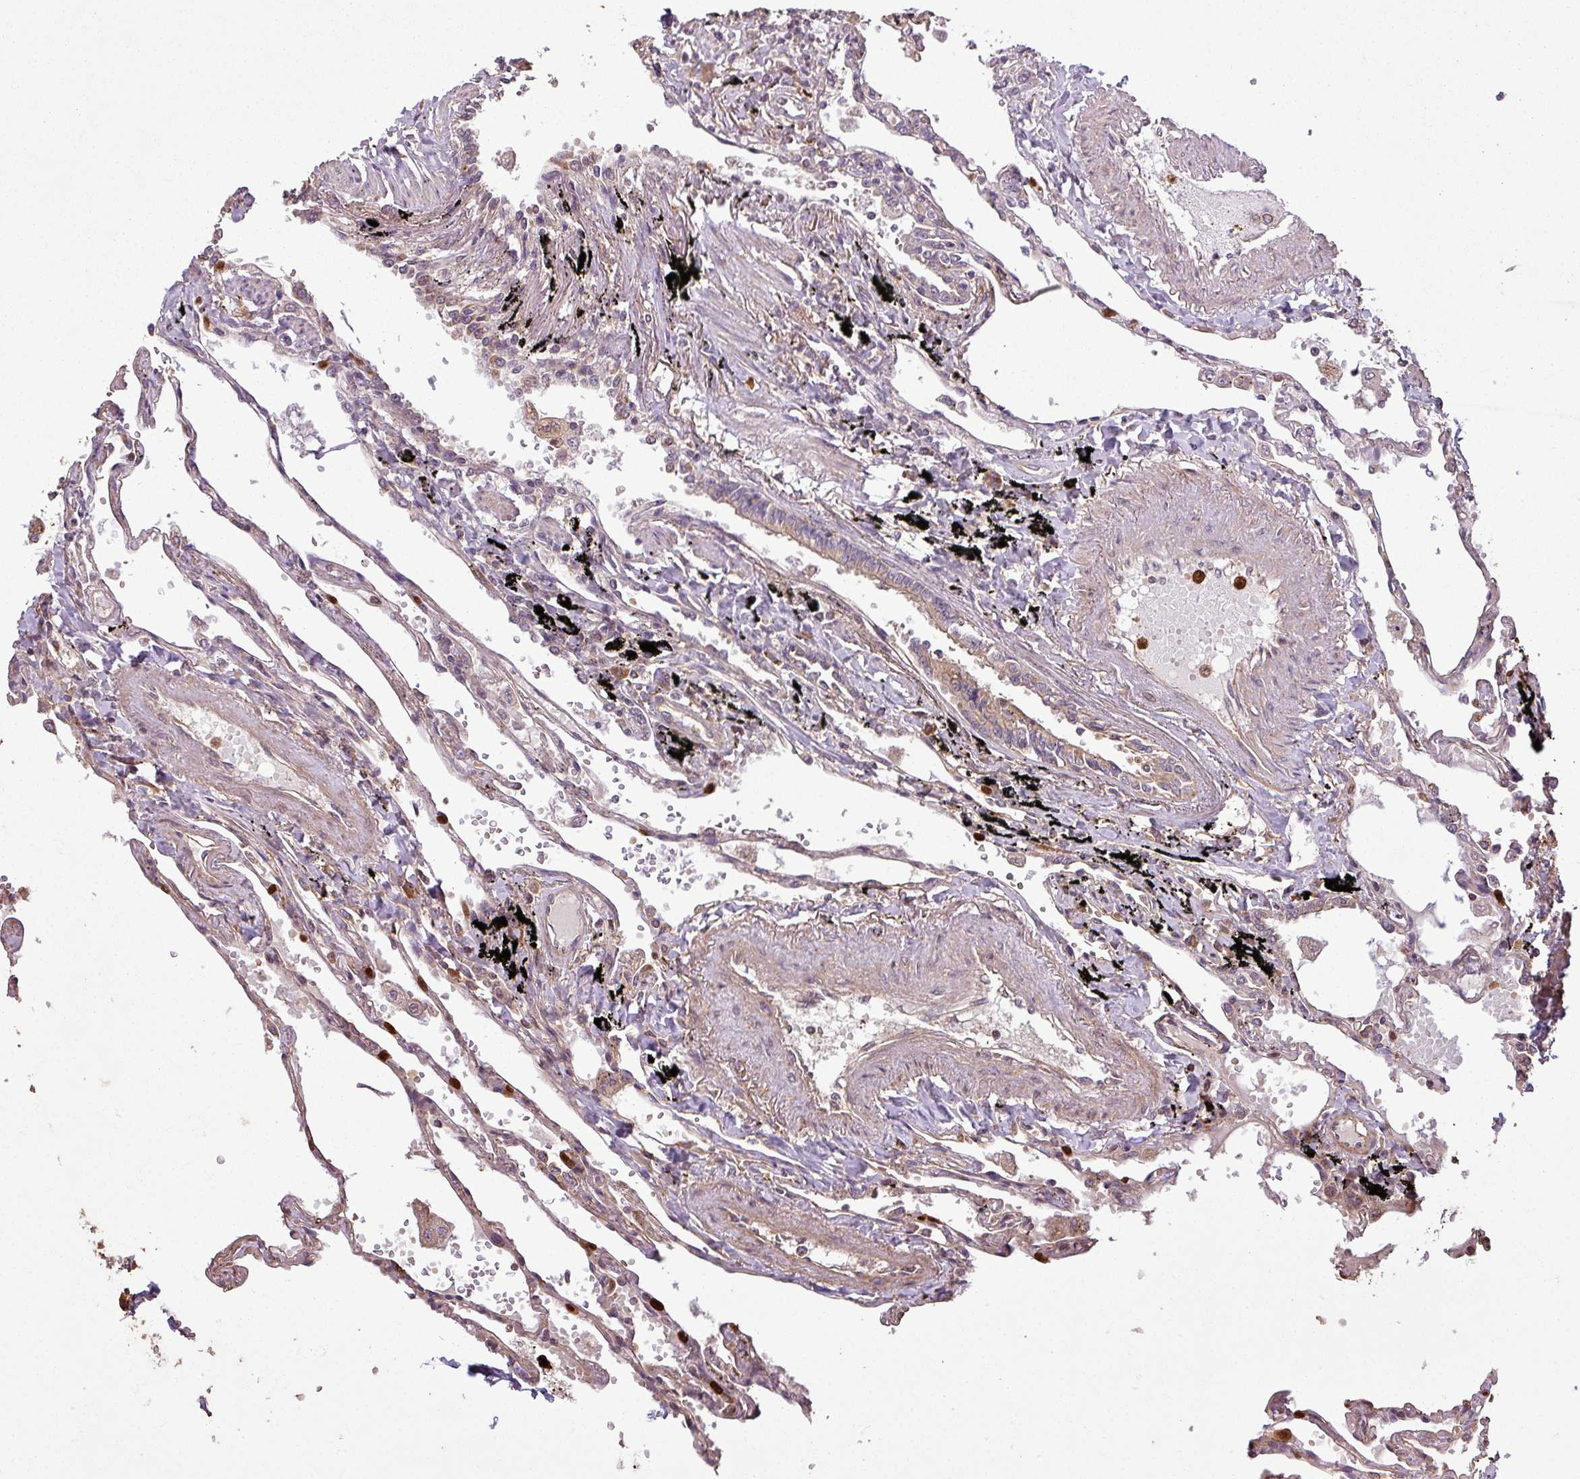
{"staining": {"intensity": "moderate", "quantity": ">75%", "location": "cytoplasmic/membranous,nuclear"}, "tissue": "lung", "cell_type": "Alveolar cells", "image_type": "normal", "snomed": [{"axis": "morphology", "description": "Normal tissue, NOS"}, {"axis": "topography", "description": "Lung"}], "caption": "Immunohistochemical staining of normal lung exhibits moderate cytoplasmic/membranous,nuclear protein staining in about >75% of alveolar cells. (DAB IHC with brightfield microscopy, high magnification).", "gene": "PLEKHM1", "patient": {"sex": "female", "age": 67}}